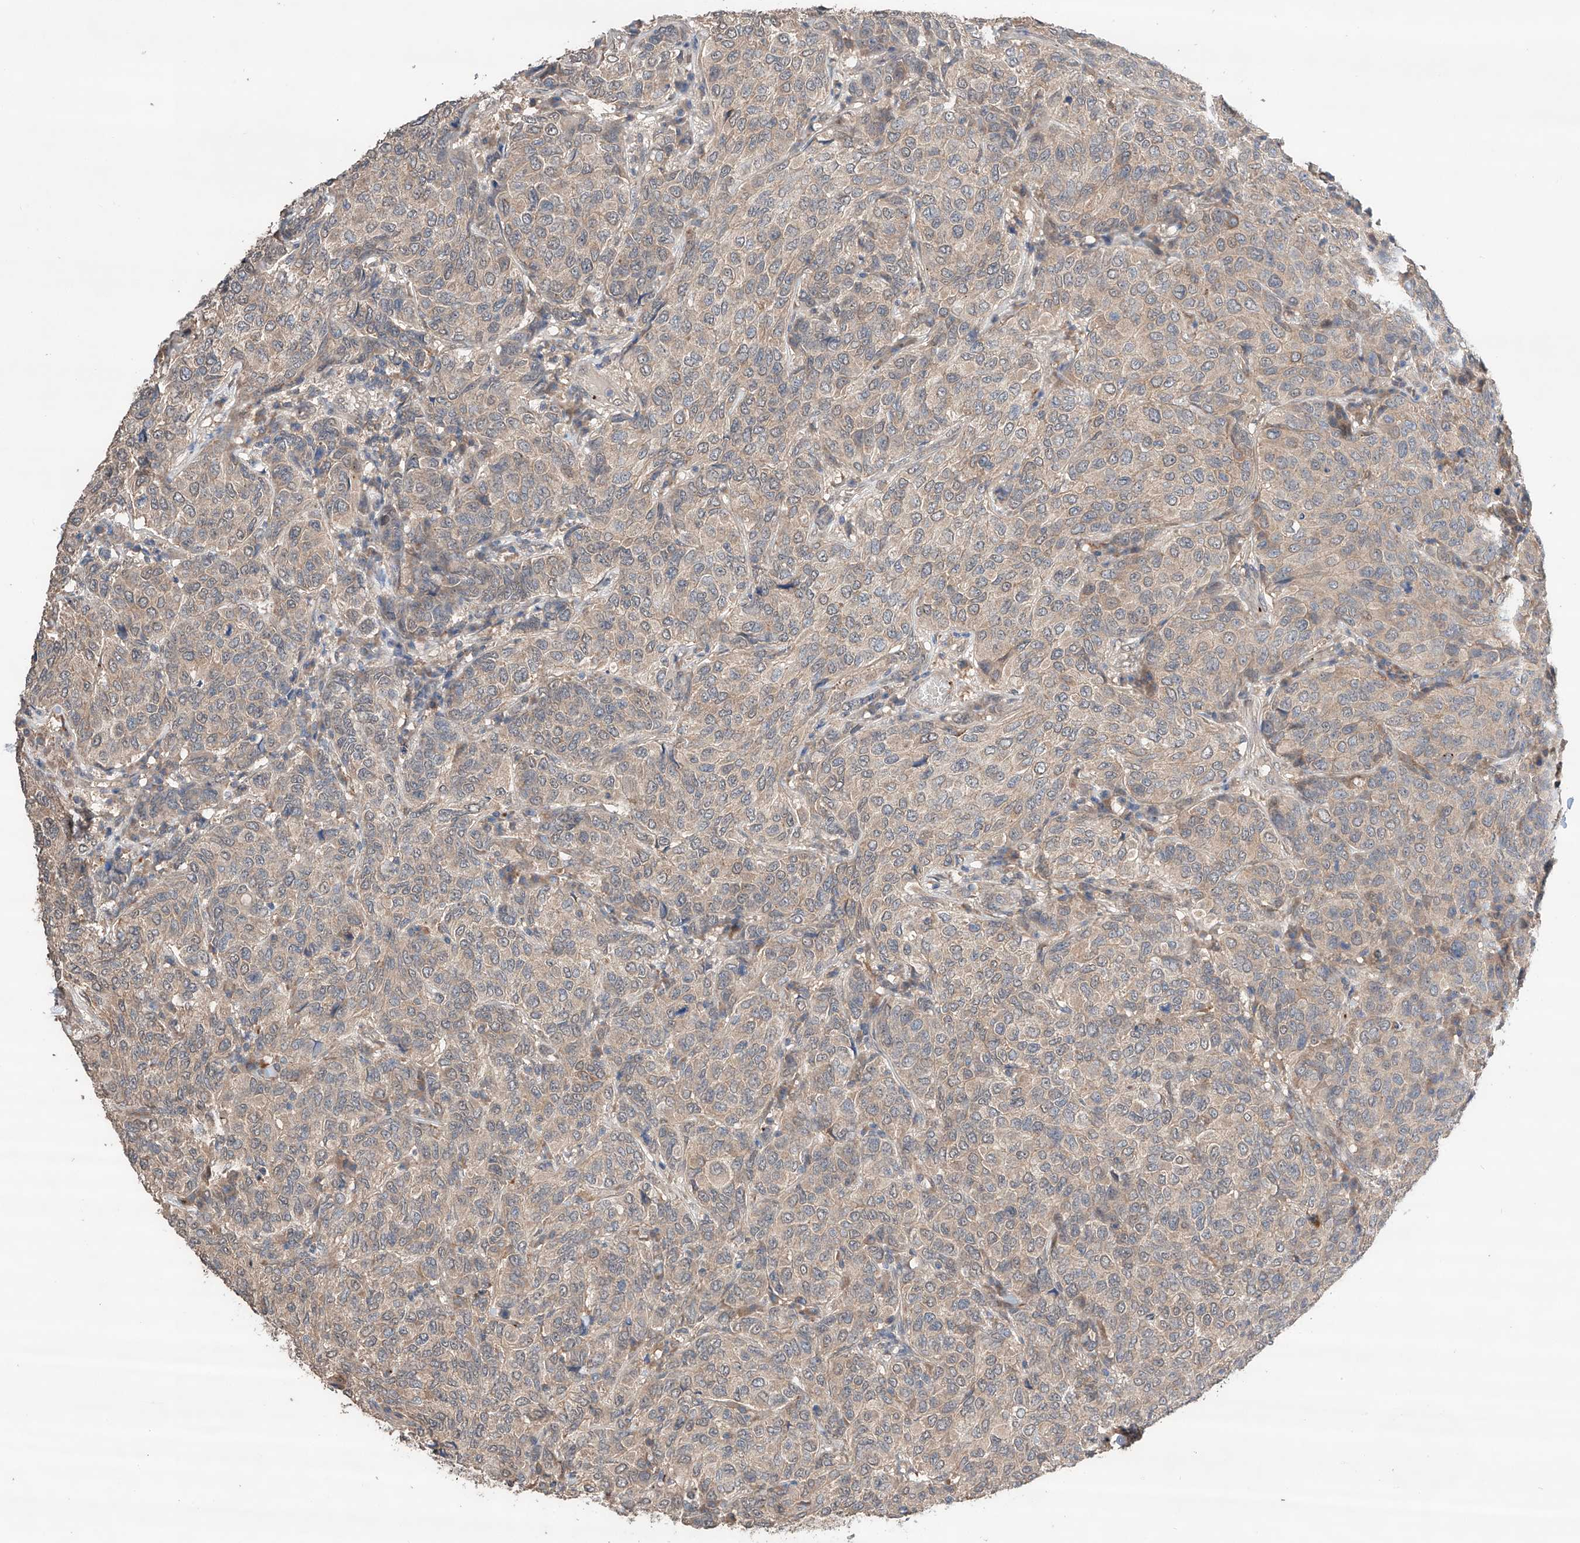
{"staining": {"intensity": "weak", "quantity": "<25%", "location": "cytoplasmic/membranous"}, "tissue": "breast cancer", "cell_type": "Tumor cells", "image_type": "cancer", "snomed": [{"axis": "morphology", "description": "Duct carcinoma"}, {"axis": "topography", "description": "Breast"}], "caption": "This is a histopathology image of IHC staining of breast cancer (intraductal carcinoma), which shows no positivity in tumor cells.", "gene": "ZFHX2", "patient": {"sex": "female", "age": 55}}